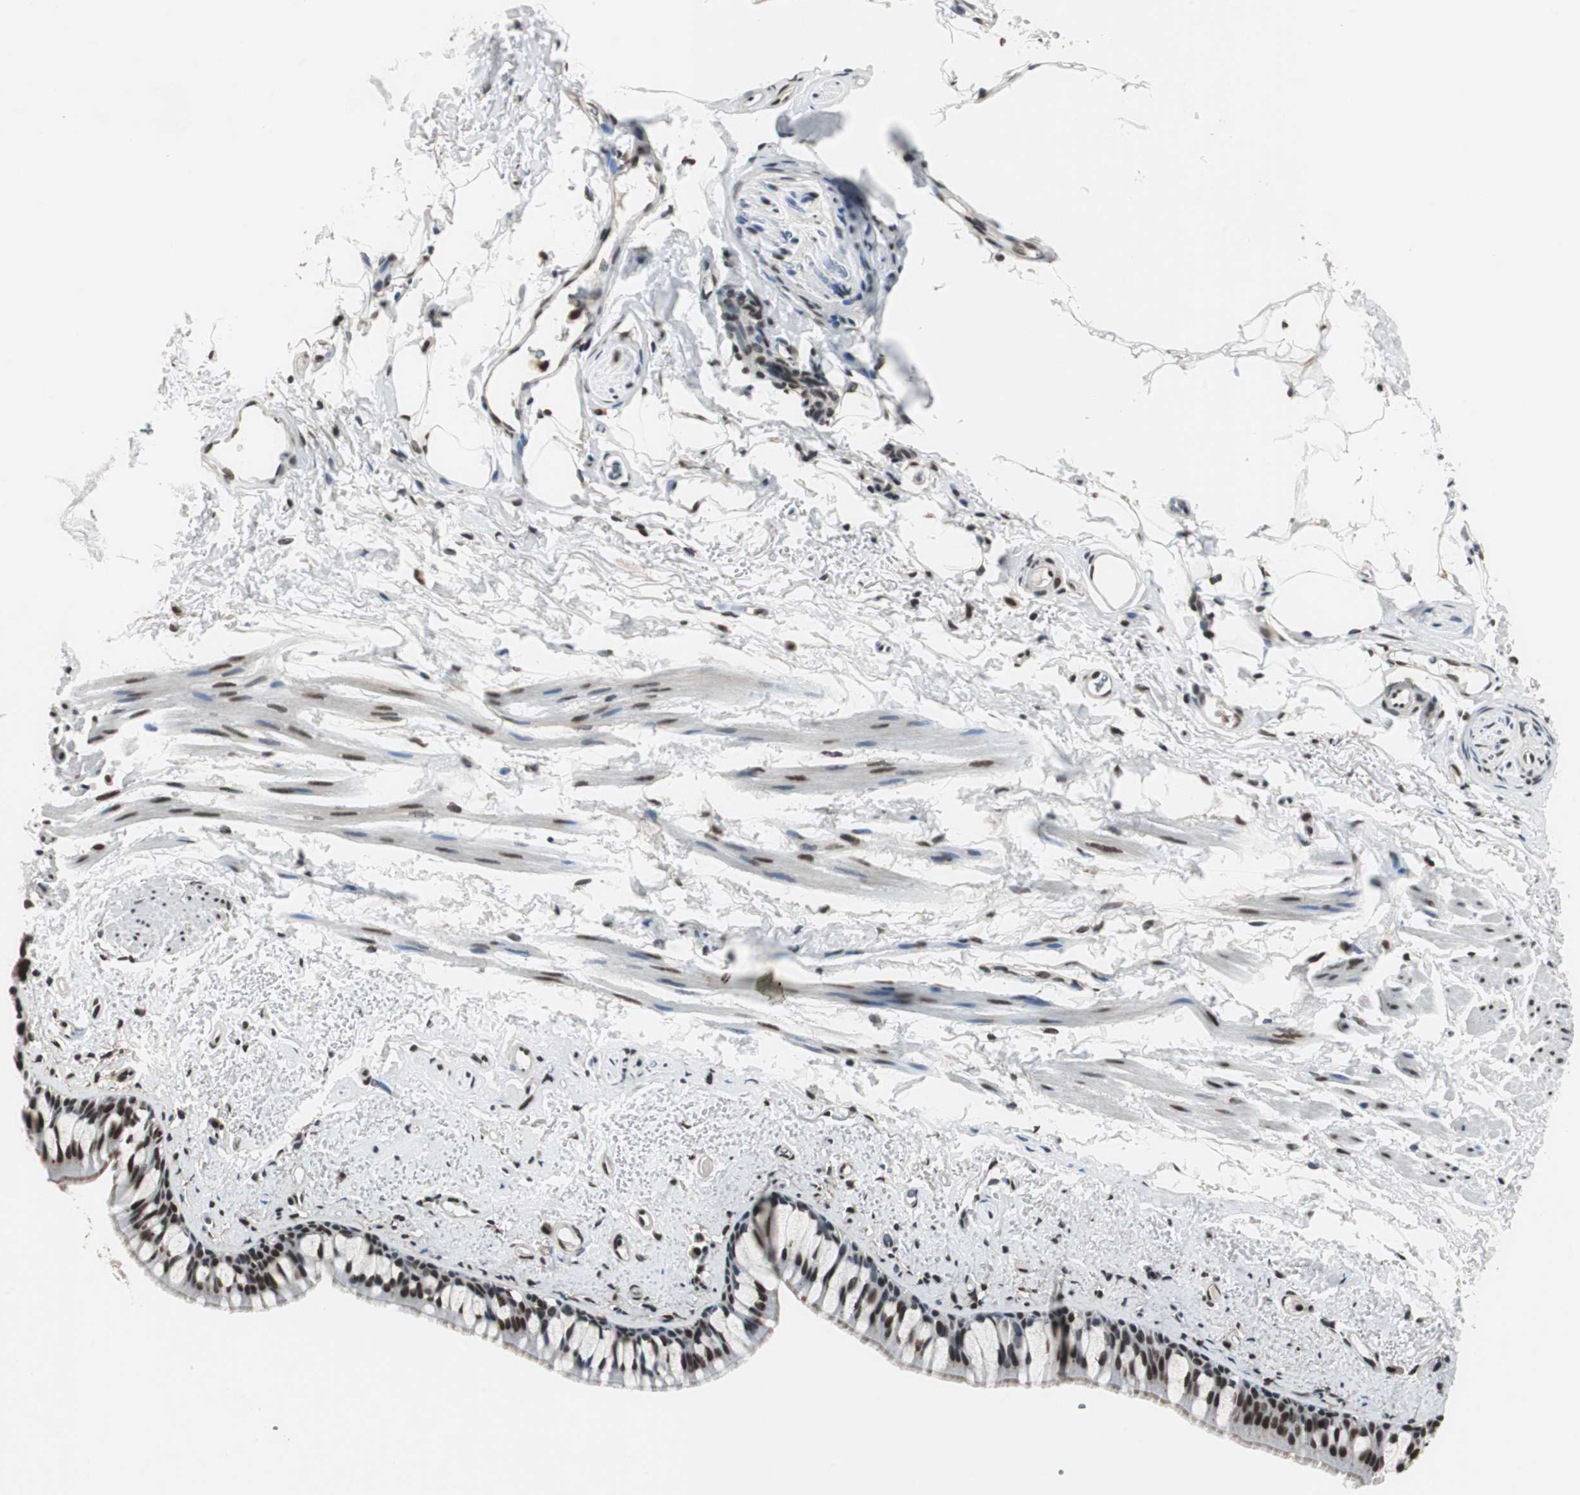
{"staining": {"intensity": "strong", "quantity": ">75%", "location": "nuclear"}, "tissue": "bronchus", "cell_type": "Respiratory epithelial cells", "image_type": "normal", "snomed": [{"axis": "morphology", "description": "Normal tissue, NOS"}, {"axis": "topography", "description": "Bronchus"}], "caption": "A high amount of strong nuclear expression is identified in about >75% of respiratory epithelial cells in unremarkable bronchus. Using DAB (brown) and hematoxylin (blue) stains, captured at high magnification using brightfield microscopy.", "gene": "MKX", "patient": {"sex": "female", "age": 73}}